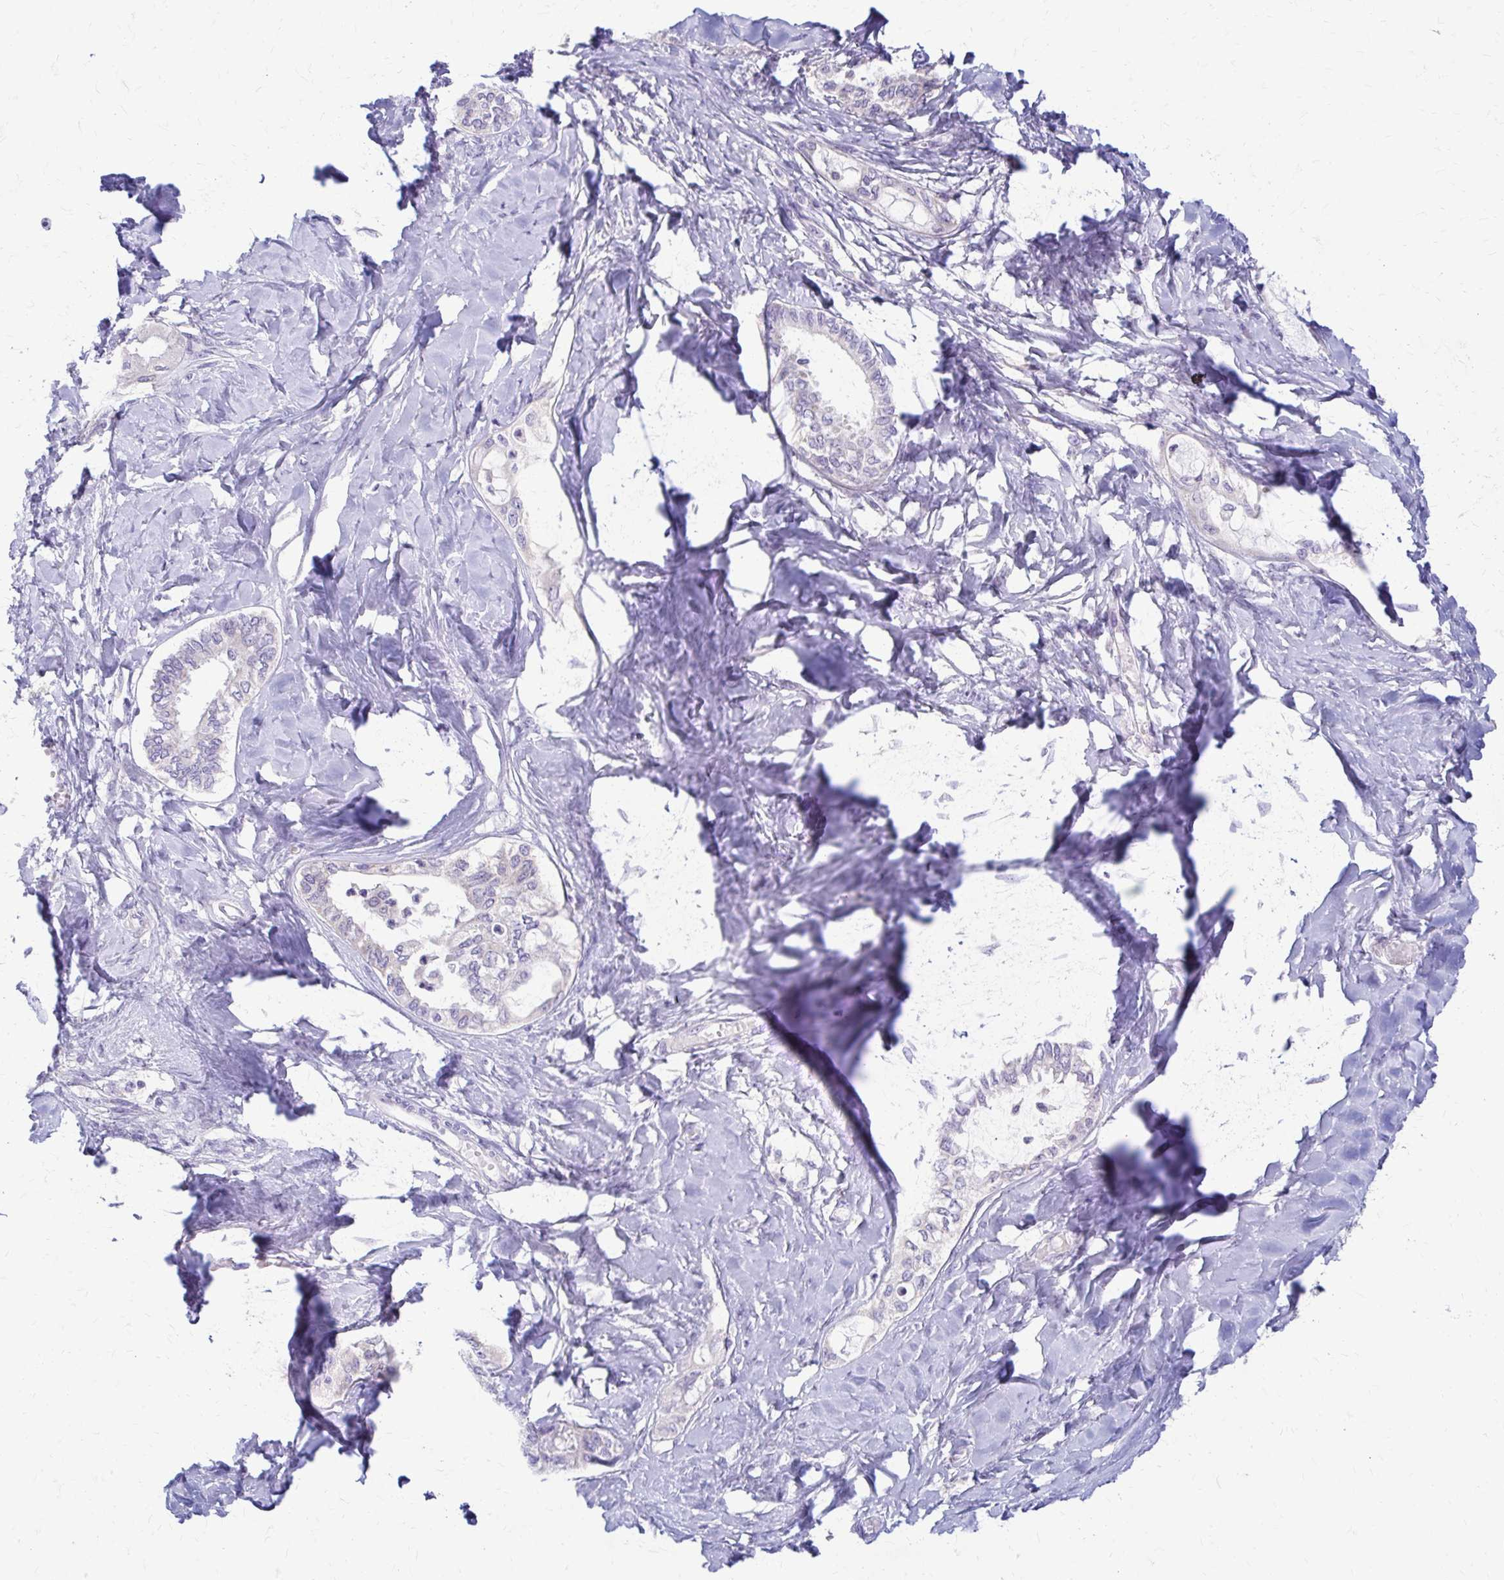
{"staining": {"intensity": "weak", "quantity": "<25%", "location": "cytoplasmic/membranous"}, "tissue": "ovarian cancer", "cell_type": "Tumor cells", "image_type": "cancer", "snomed": [{"axis": "morphology", "description": "Carcinoma, endometroid"}, {"axis": "topography", "description": "Ovary"}], "caption": "This is a micrograph of IHC staining of endometroid carcinoma (ovarian), which shows no staining in tumor cells. (Immunohistochemistry (ihc), brightfield microscopy, high magnification).", "gene": "SAMD13", "patient": {"sex": "female", "age": 70}}